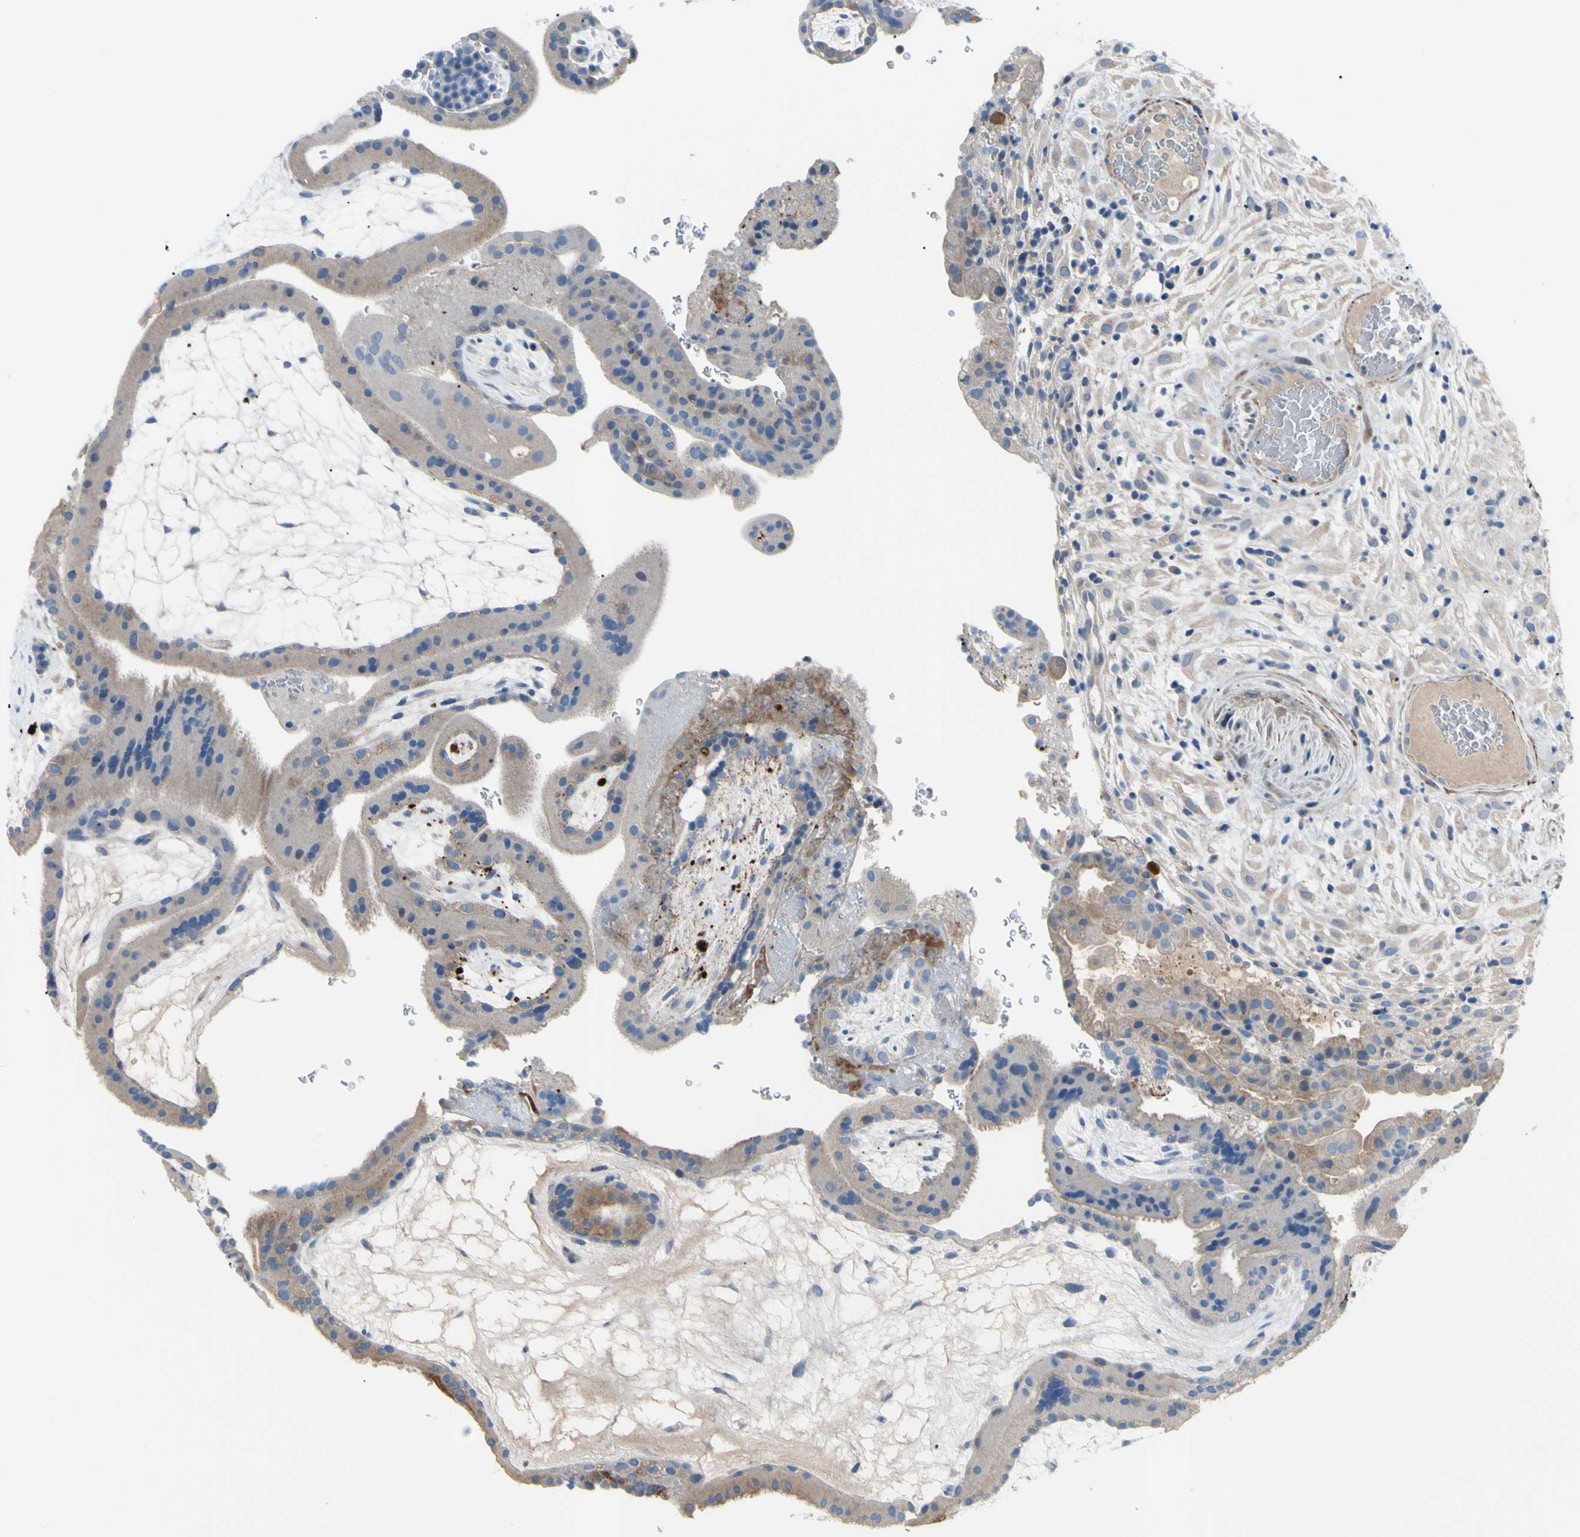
{"staining": {"intensity": "weak", "quantity": ">75%", "location": "cytoplasmic/membranous"}, "tissue": "placenta", "cell_type": "Decidual cells", "image_type": "normal", "snomed": [{"axis": "morphology", "description": "Normal tissue, NOS"}, {"axis": "topography", "description": "Placenta"}], "caption": "A high-resolution micrograph shows IHC staining of normal placenta, which reveals weak cytoplasmic/membranous expression in approximately >75% of decidual cells. (Brightfield microscopy of DAB IHC at high magnification).", "gene": "TMEM59L", "patient": {"sex": "female", "age": 19}}